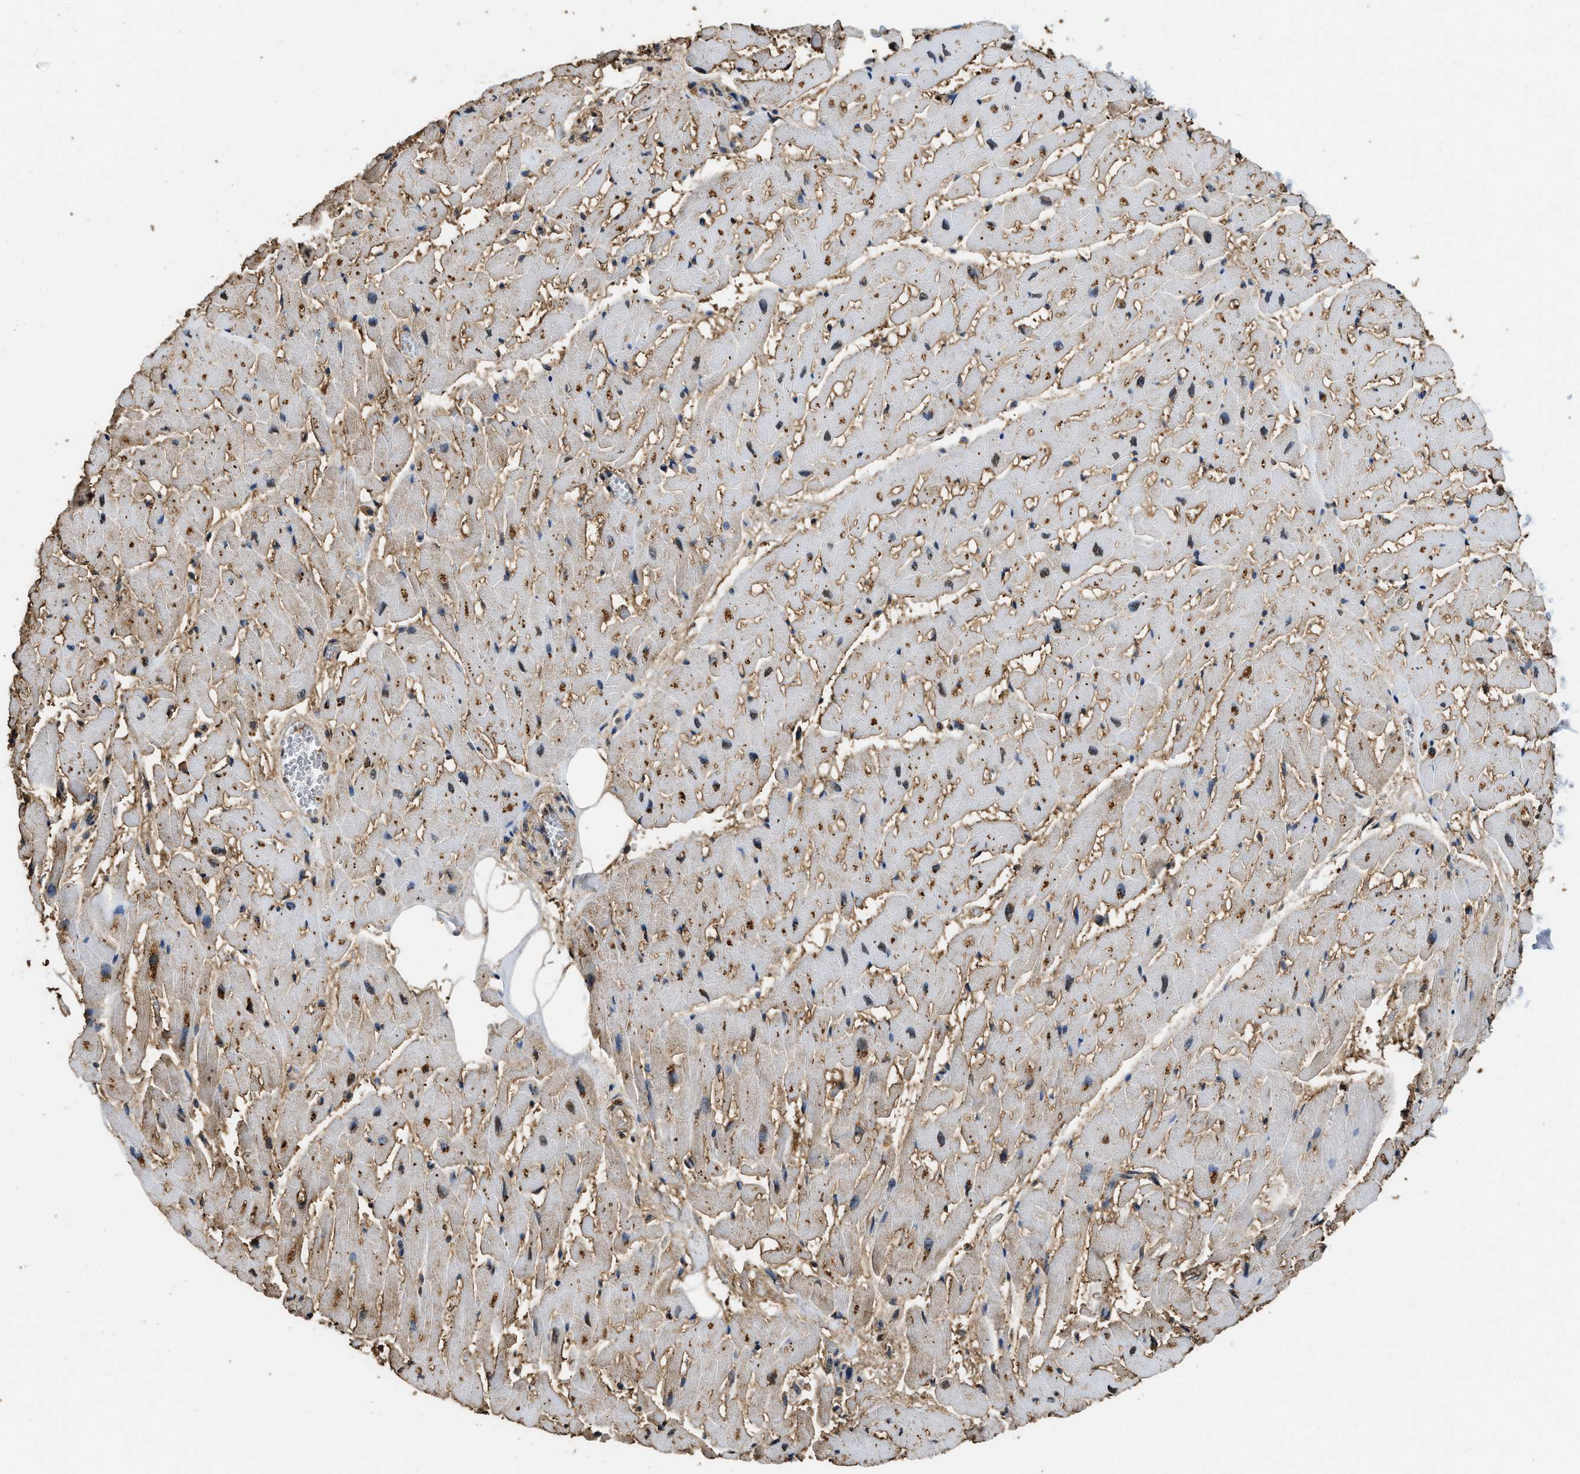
{"staining": {"intensity": "moderate", "quantity": "25%-75%", "location": "cytoplasmic/membranous,nuclear"}, "tissue": "heart muscle", "cell_type": "Cardiomyocytes", "image_type": "normal", "snomed": [{"axis": "morphology", "description": "Normal tissue, NOS"}, {"axis": "topography", "description": "Heart"}], "caption": "Immunohistochemical staining of unremarkable heart muscle shows 25%-75% levels of moderate cytoplasmic/membranous,nuclear protein staining in approximately 25%-75% of cardiomyocytes.", "gene": "GAPDH", "patient": {"sex": "female", "age": 19}}